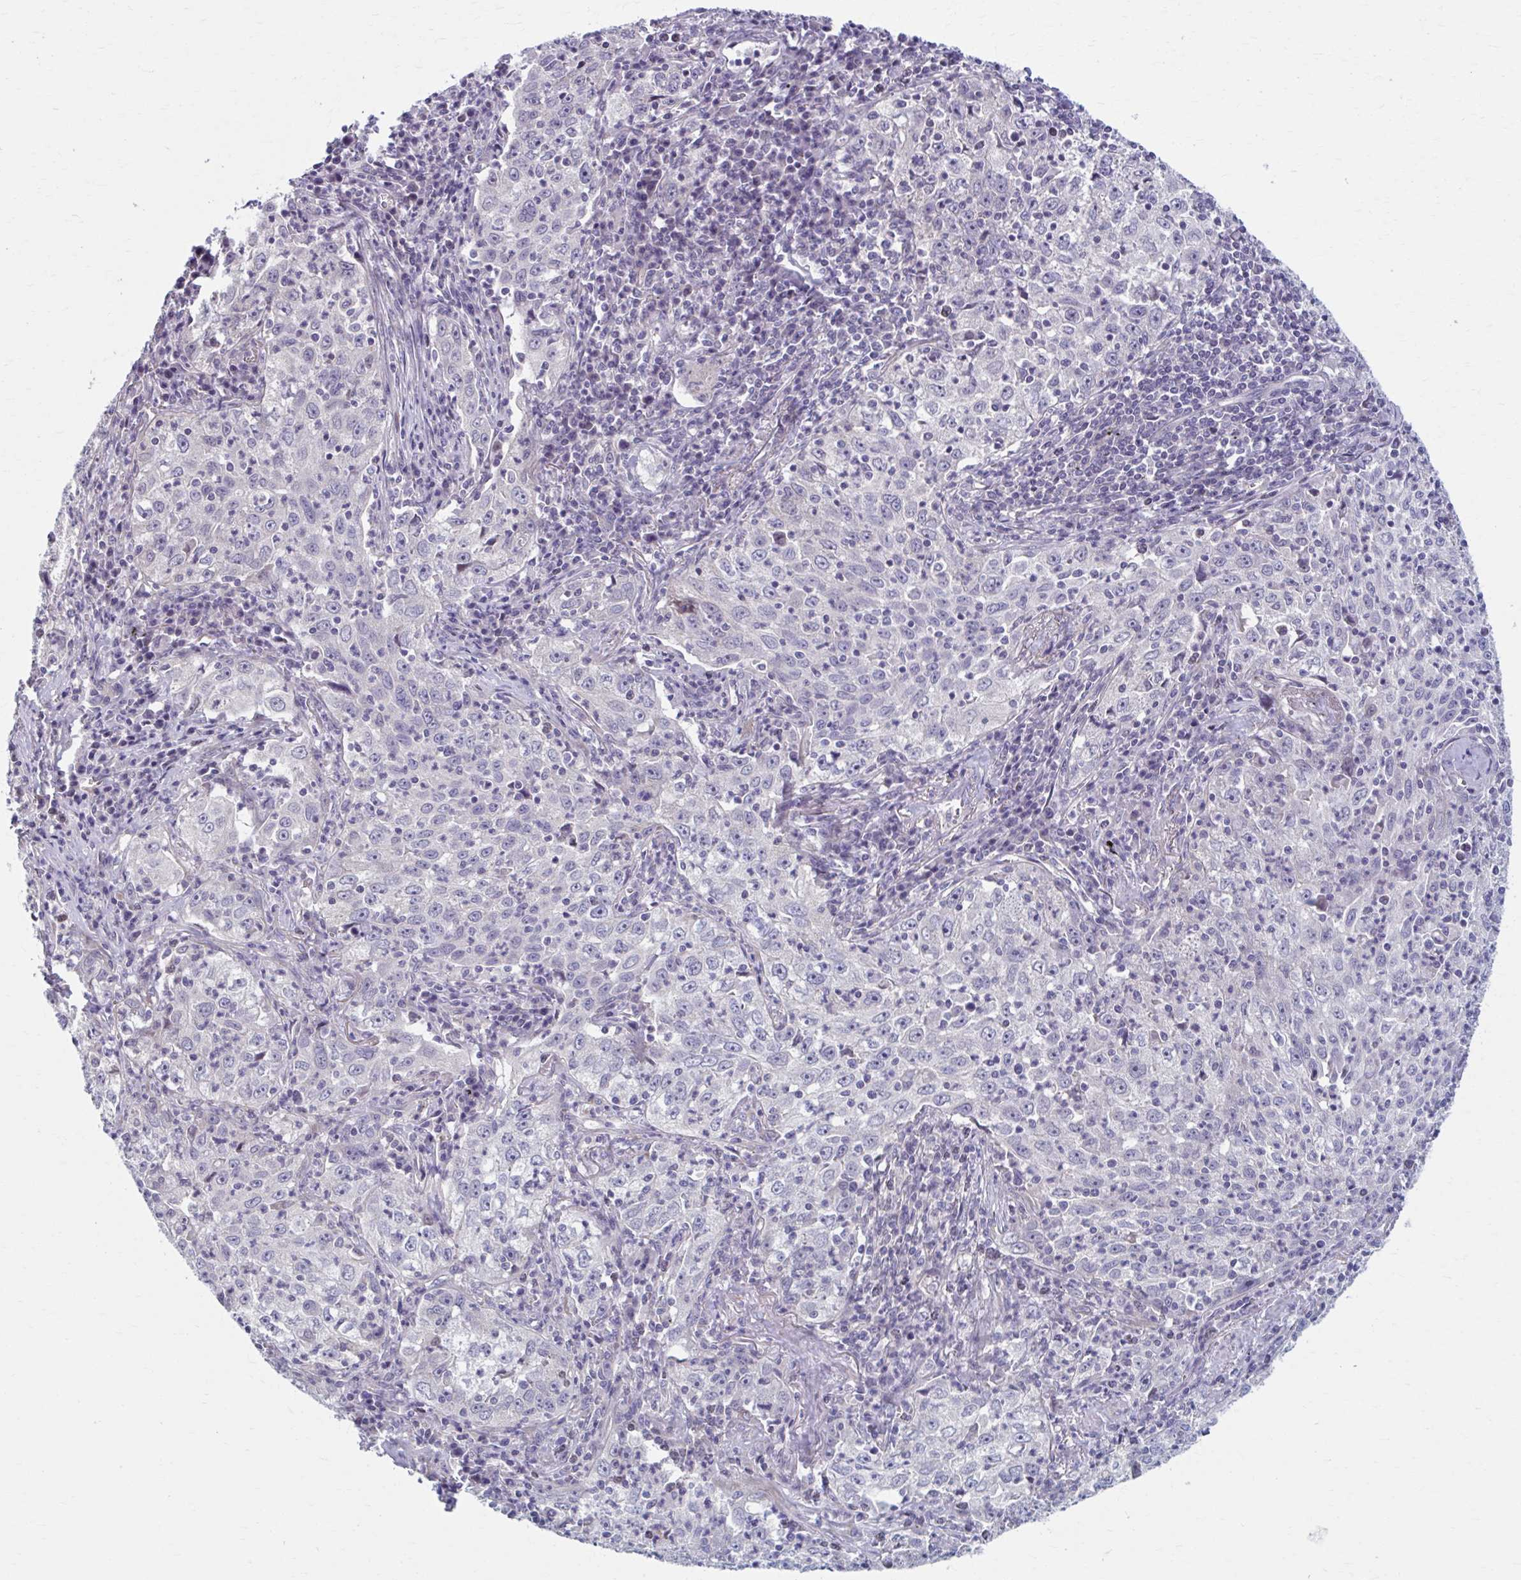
{"staining": {"intensity": "negative", "quantity": "none", "location": "none"}, "tissue": "lung cancer", "cell_type": "Tumor cells", "image_type": "cancer", "snomed": [{"axis": "morphology", "description": "Squamous cell carcinoma, NOS"}, {"axis": "topography", "description": "Lung"}], "caption": "Image shows no significant protein positivity in tumor cells of squamous cell carcinoma (lung). (Stains: DAB IHC with hematoxylin counter stain, Microscopy: brightfield microscopy at high magnification).", "gene": "CHST3", "patient": {"sex": "male", "age": 71}}